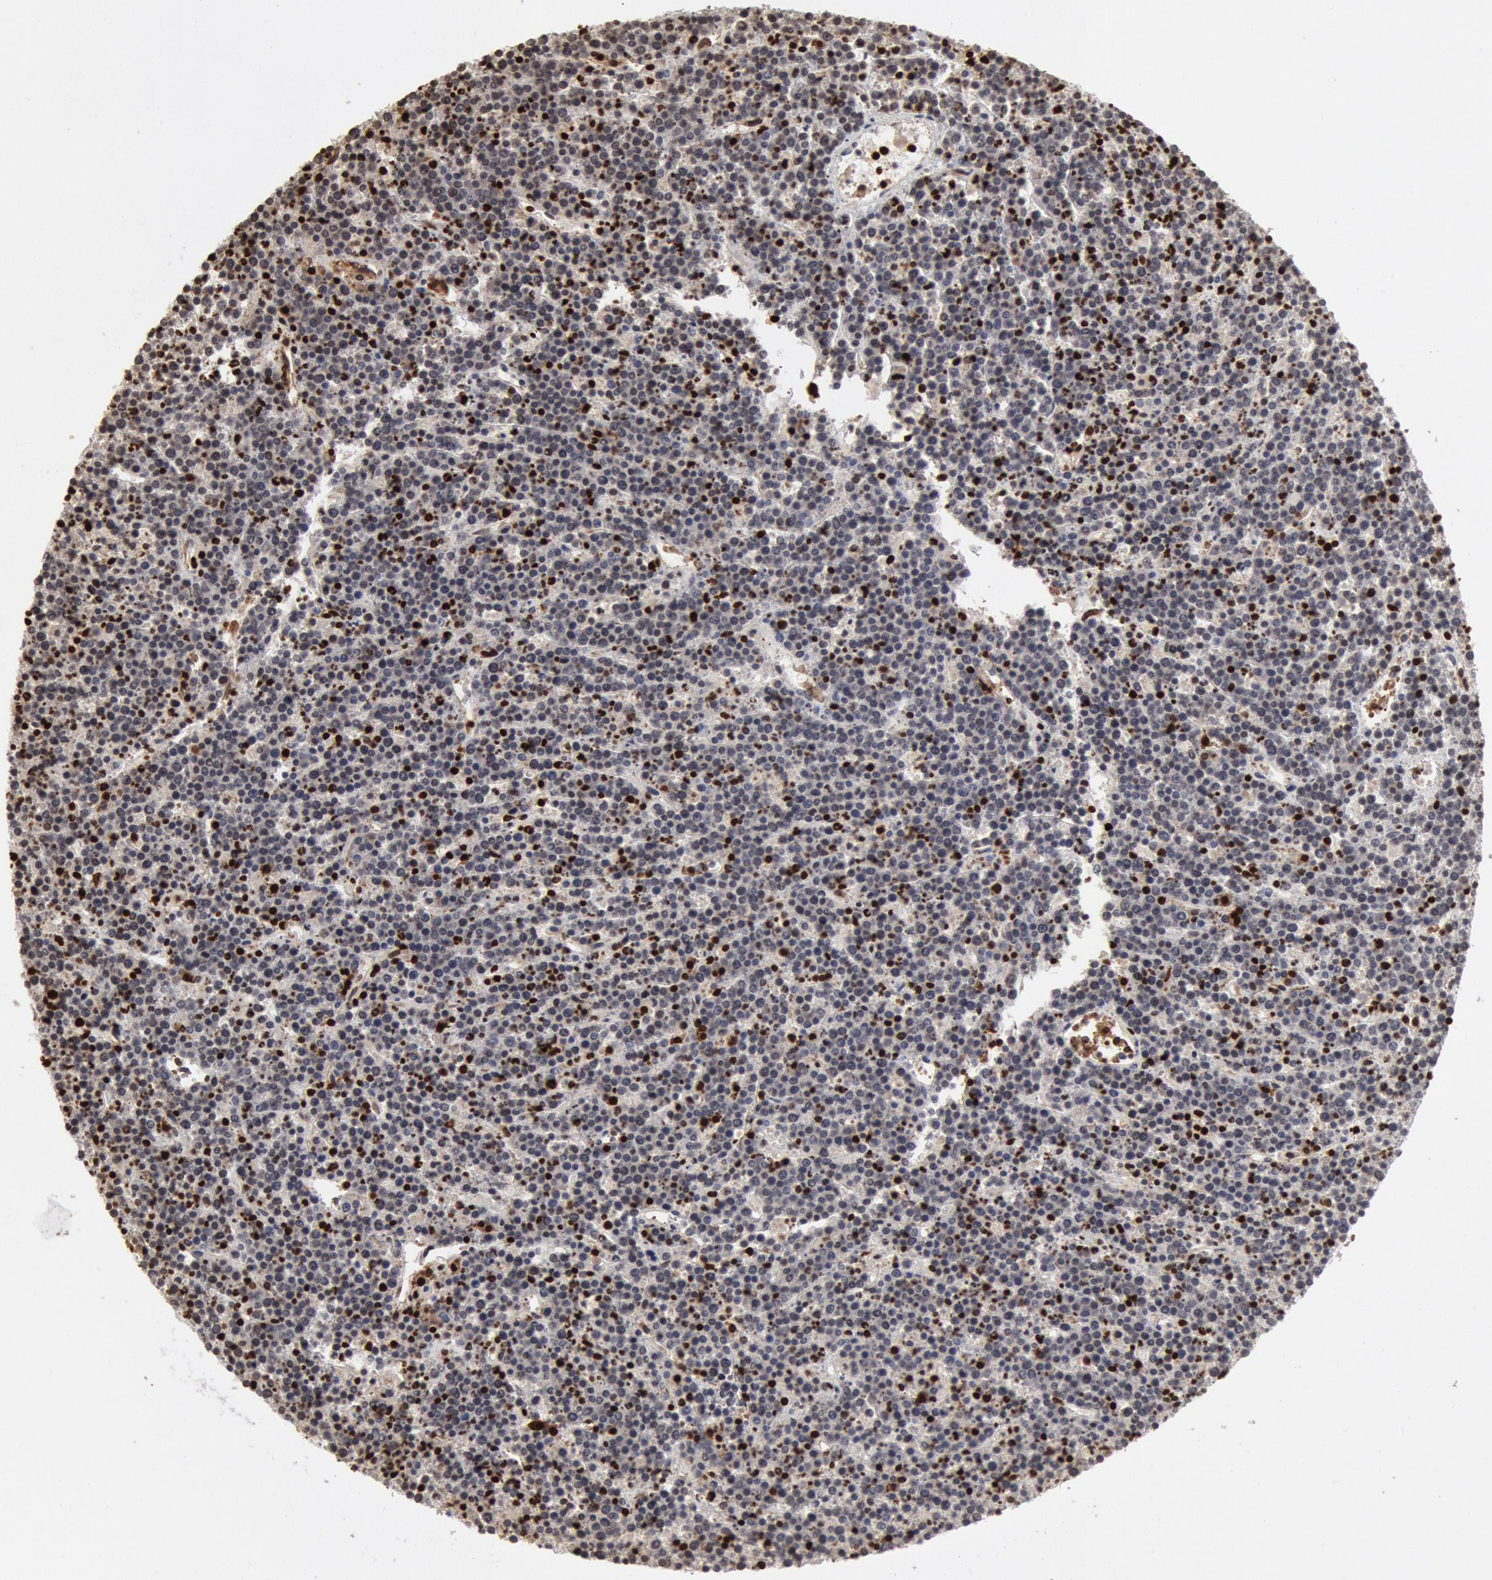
{"staining": {"intensity": "strong", "quantity": "<25%", "location": "nuclear"}, "tissue": "lymphoma", "cell_type": "Tumor cells", "image_type": "cancer", "snomed": [{"axis": "morphology", "description": "Malignant lymphoma, non-Hodgkin's type, High grade"}, {"axis": "topography", "description": "Ovary"}], "caption": "A brown stain highlights strong nuclear positivity of a protein in lymphoma tumor cells. The protein is shown in brown color, while the nuclei are stained blue.", "gene": "SUB1", "patient": {"sex": "female", "age": 56}}